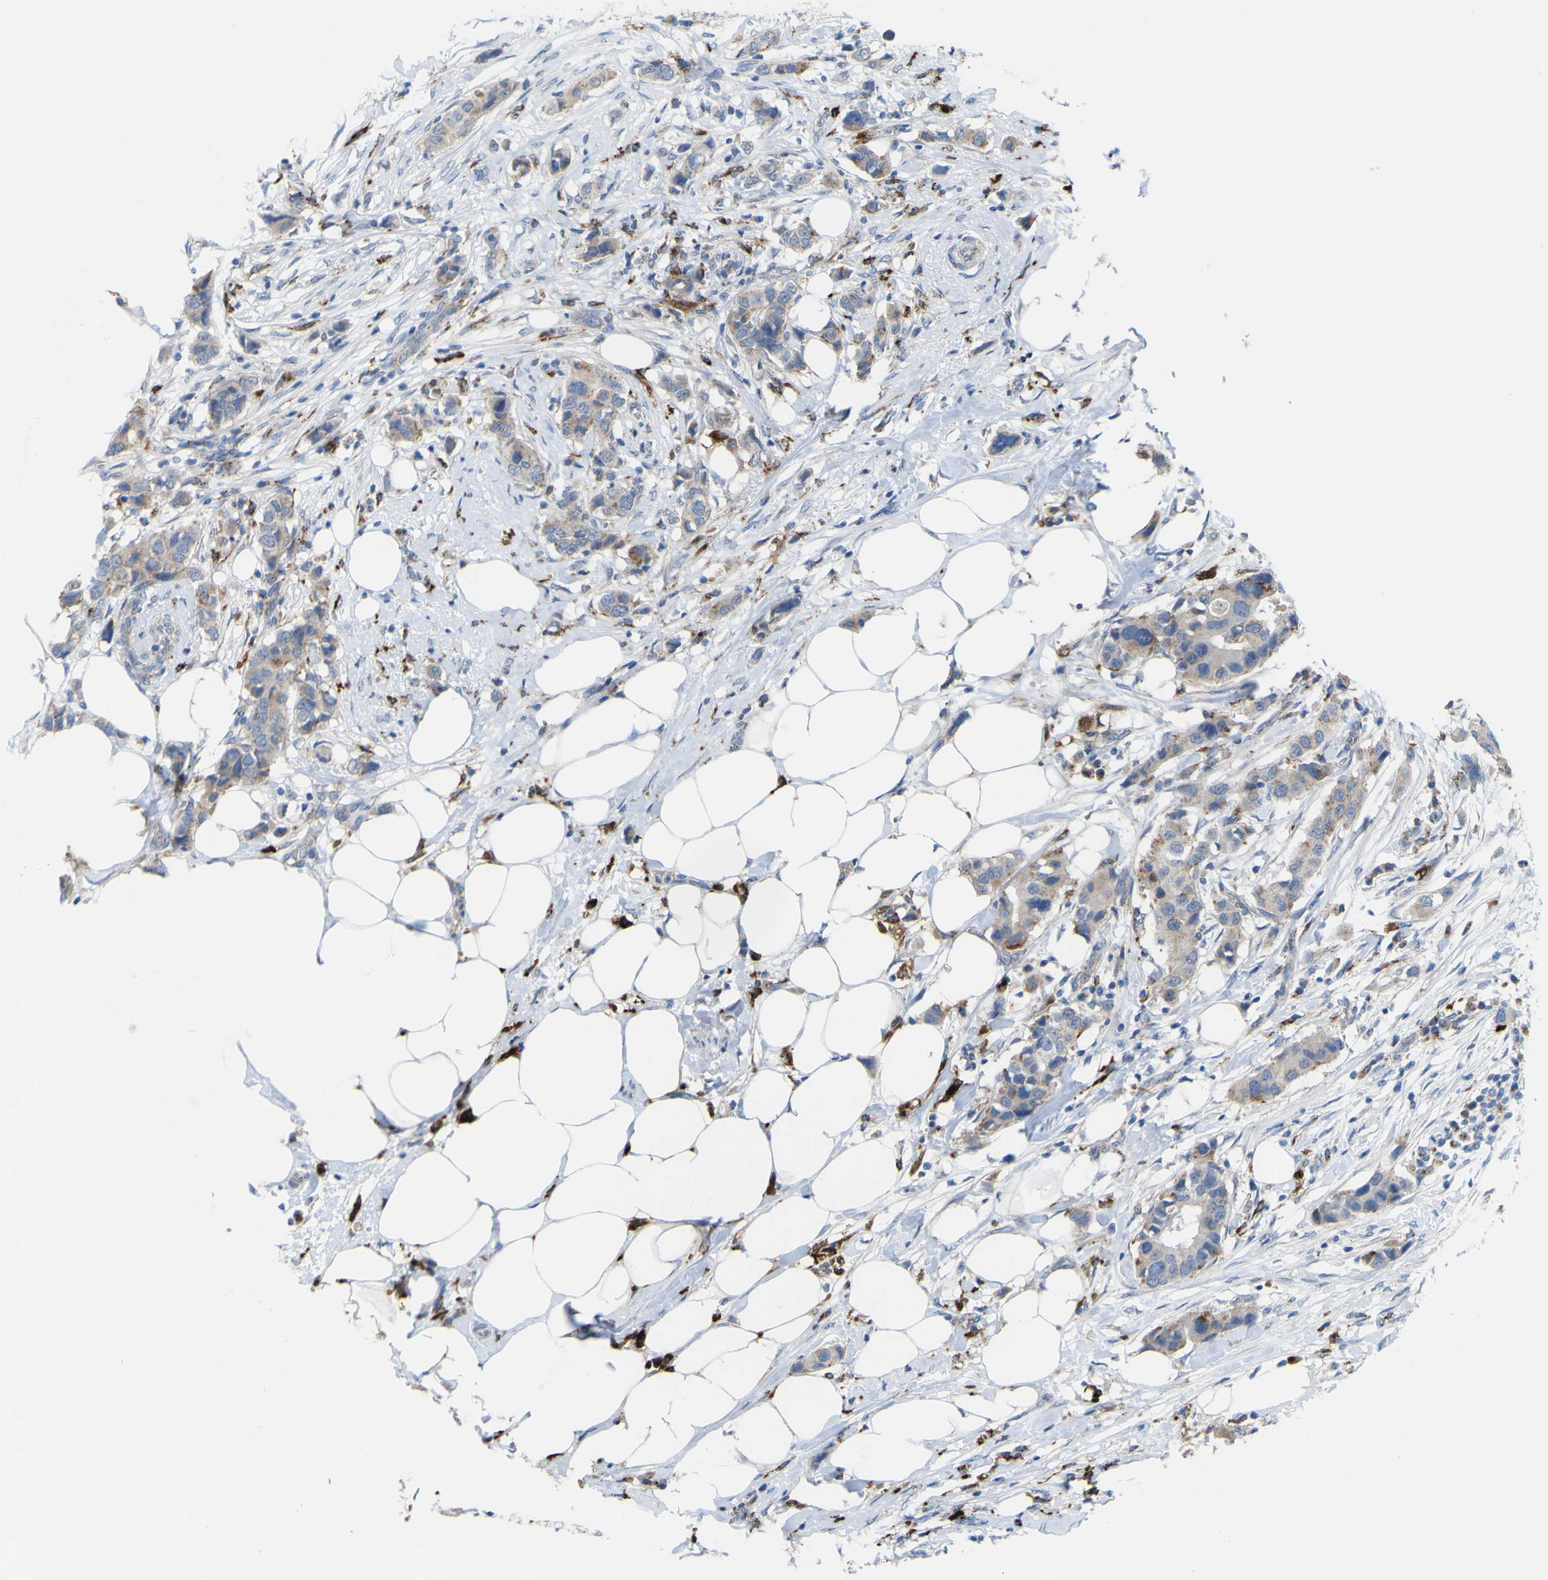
{"staining": {"intensity": "moderate", "quantity": "25%-75%", "location": "cytoplasmic/membranous"}, "tissue": "breast cancer", "cell_type": "Tumor cells", "image_type": "cancer", "snomed": [{"axis": "morphology", "description": "Normal tissue, NOS"}, {"axis": "morphology", "description": "Duct carcinoma"}, {"axis": "topography", "description": "Breast"}], "caption": "Moderate cytoplasmic/membranous protein positivity is appreciated in about 25%-75% of tumor cells in breast invasive ductal carcinoma. (brown staining indicates protein expression, while blue staining denotes nuclei).", "gene": "PLD3", "patient": {"sex": "female", "age": 50}}